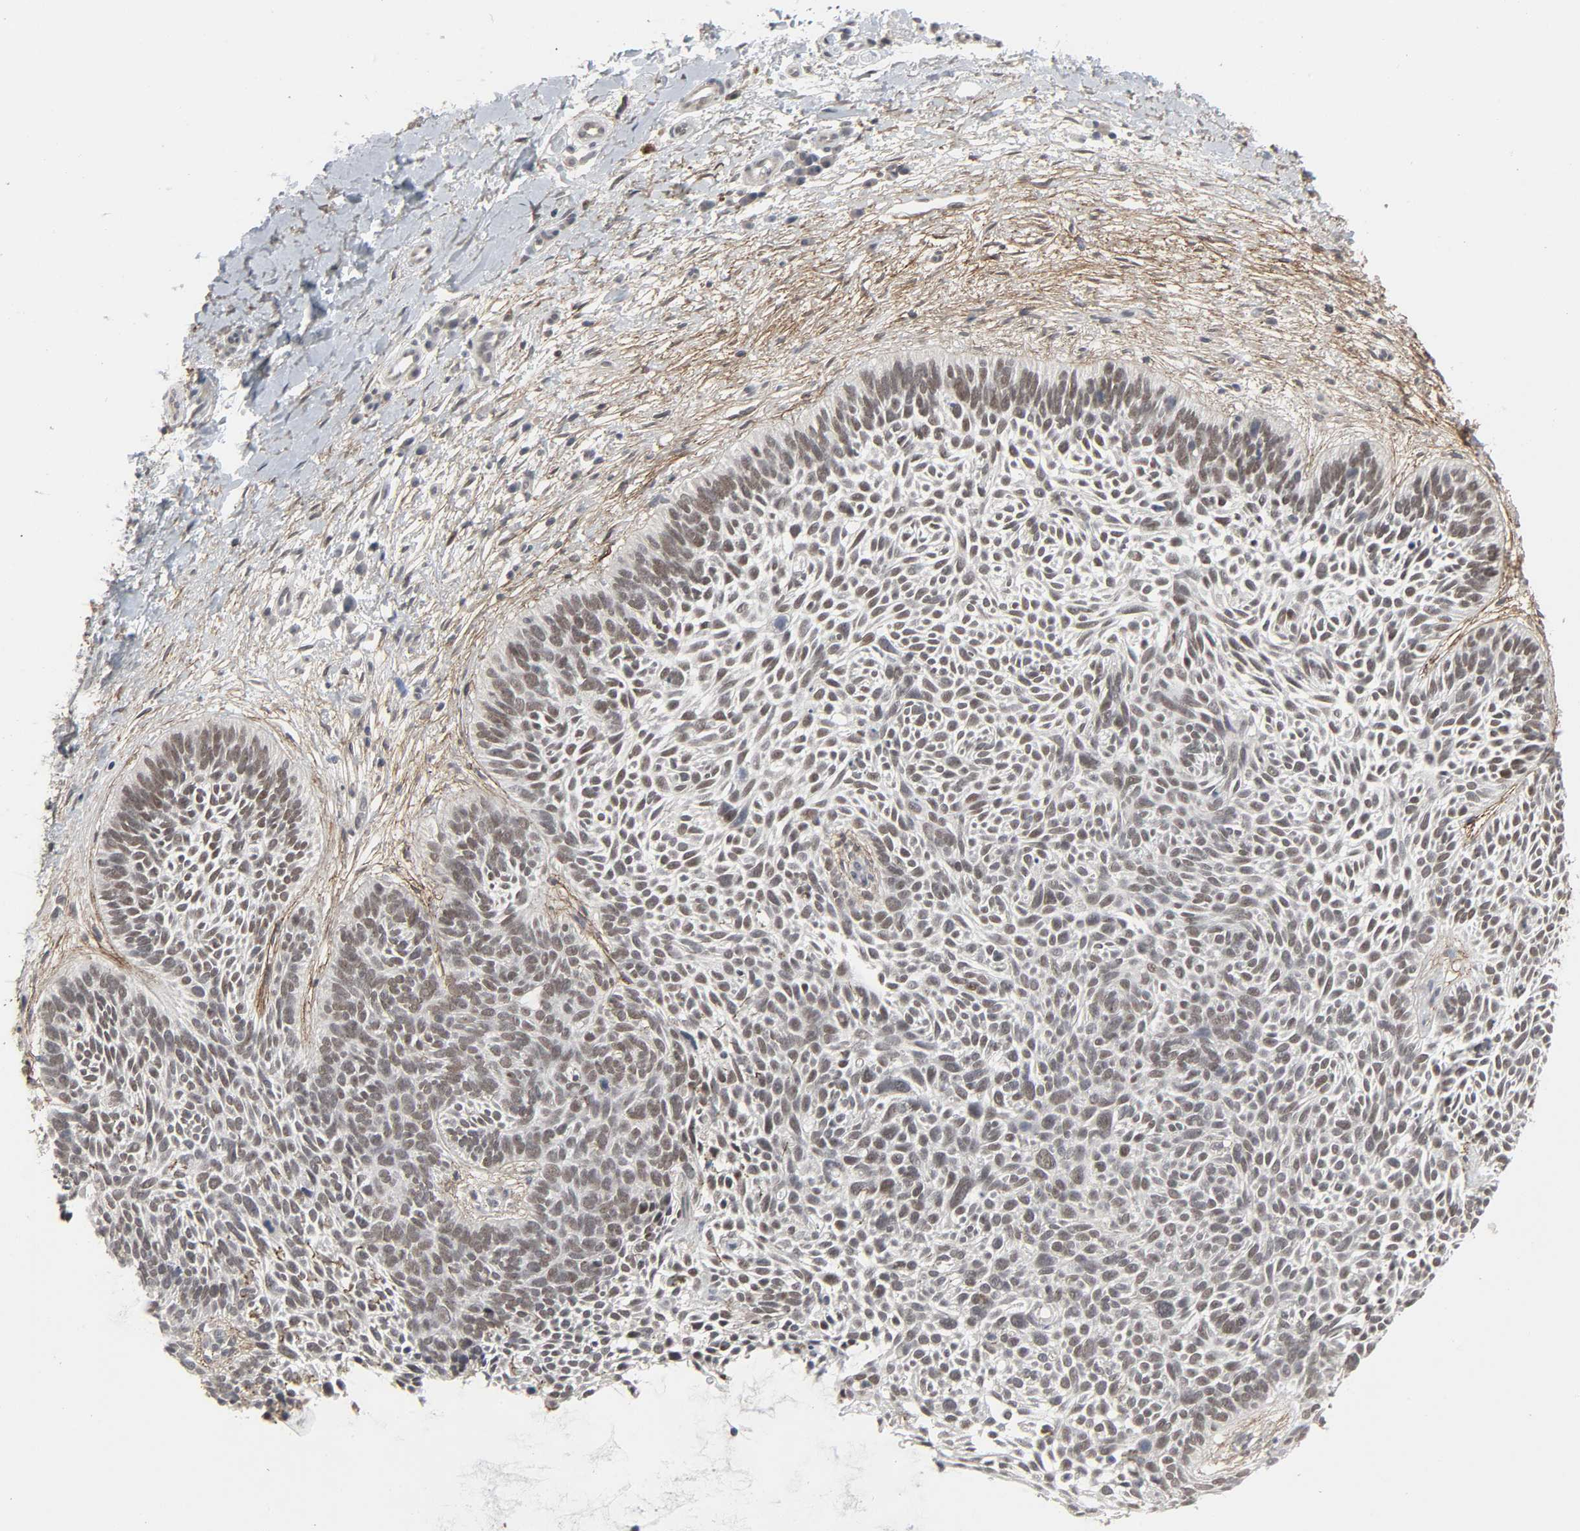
{"staining": {"intensity": "weak", "quantity": "25%-75%", "location": "nuclear"}, "tissue": "skin cancer", "cell_type": "Tumor cells", "image_type": "cancer", "snomed": [{"axis": "morphology", "description": "Basal cell carcinoma"}, {"axis": "topography", "description": "Skin"}], "caption": "DAB immunohistochemical staining of skin cancer displays weak nuclear protein expression in about 25%-75% of tumor cells.", "gene": "ZNF222", "patient": {"sex": "female", "age": 79}}